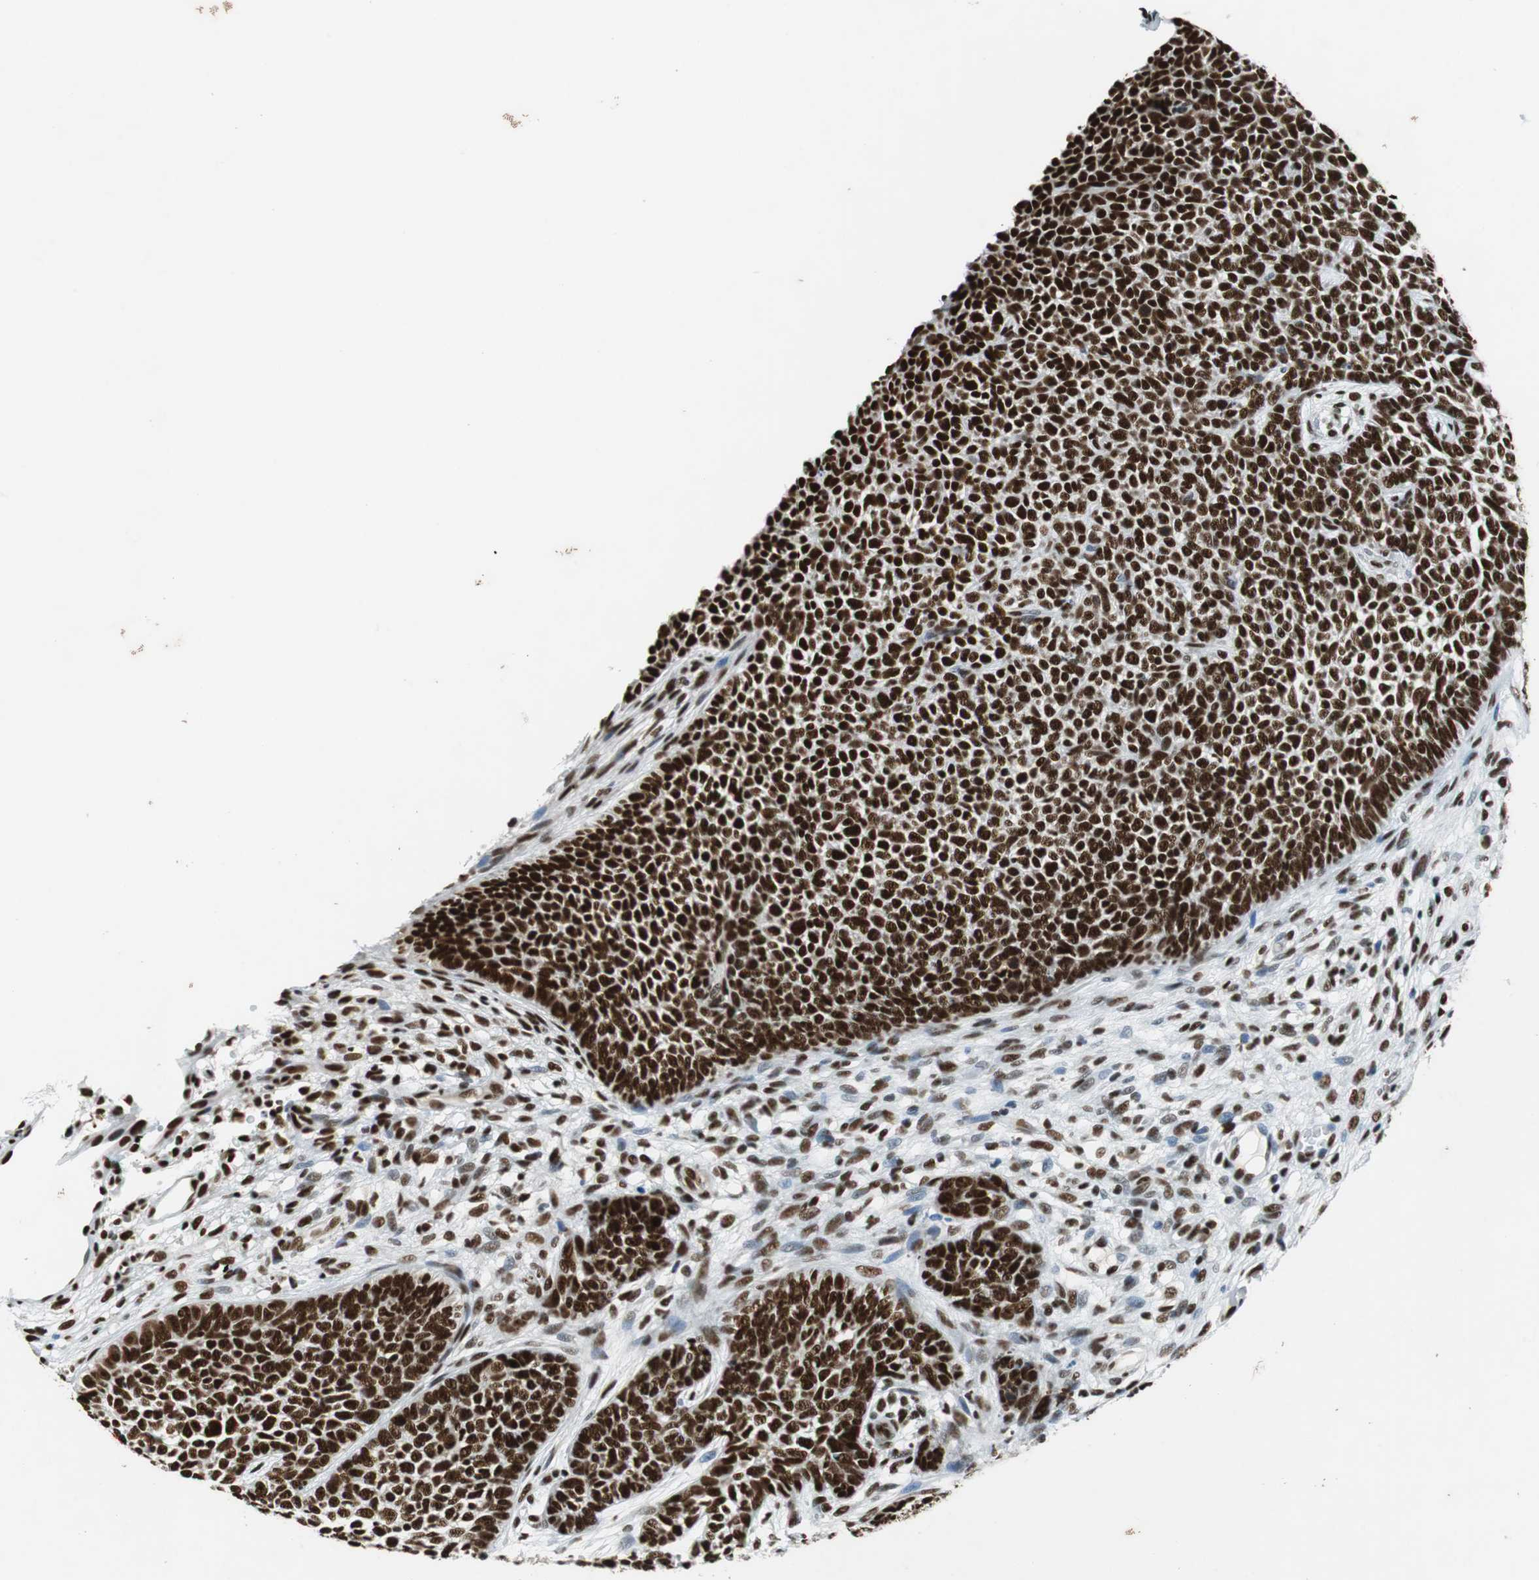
{"staining": {"intensity": "strong", "quantity": ">75%", "location": "nuclear"}, "tissue": "skin cancer", "cell_type": "Tumor cells", "image_type": "cancer", "snomed": [{"axis": "morphology", "description": "Basal cell carcinoma"}, {"axis": "topography", "description": "Skin"}], "caption": "This micrograph demonstrates immunohistochemistry staining of human skin basal cell carcinoma, with high strong nuclear expression in about >75% of tumor cells.", "gene": "PRKDC", "patient": {"sex": "female", "age": 84}}